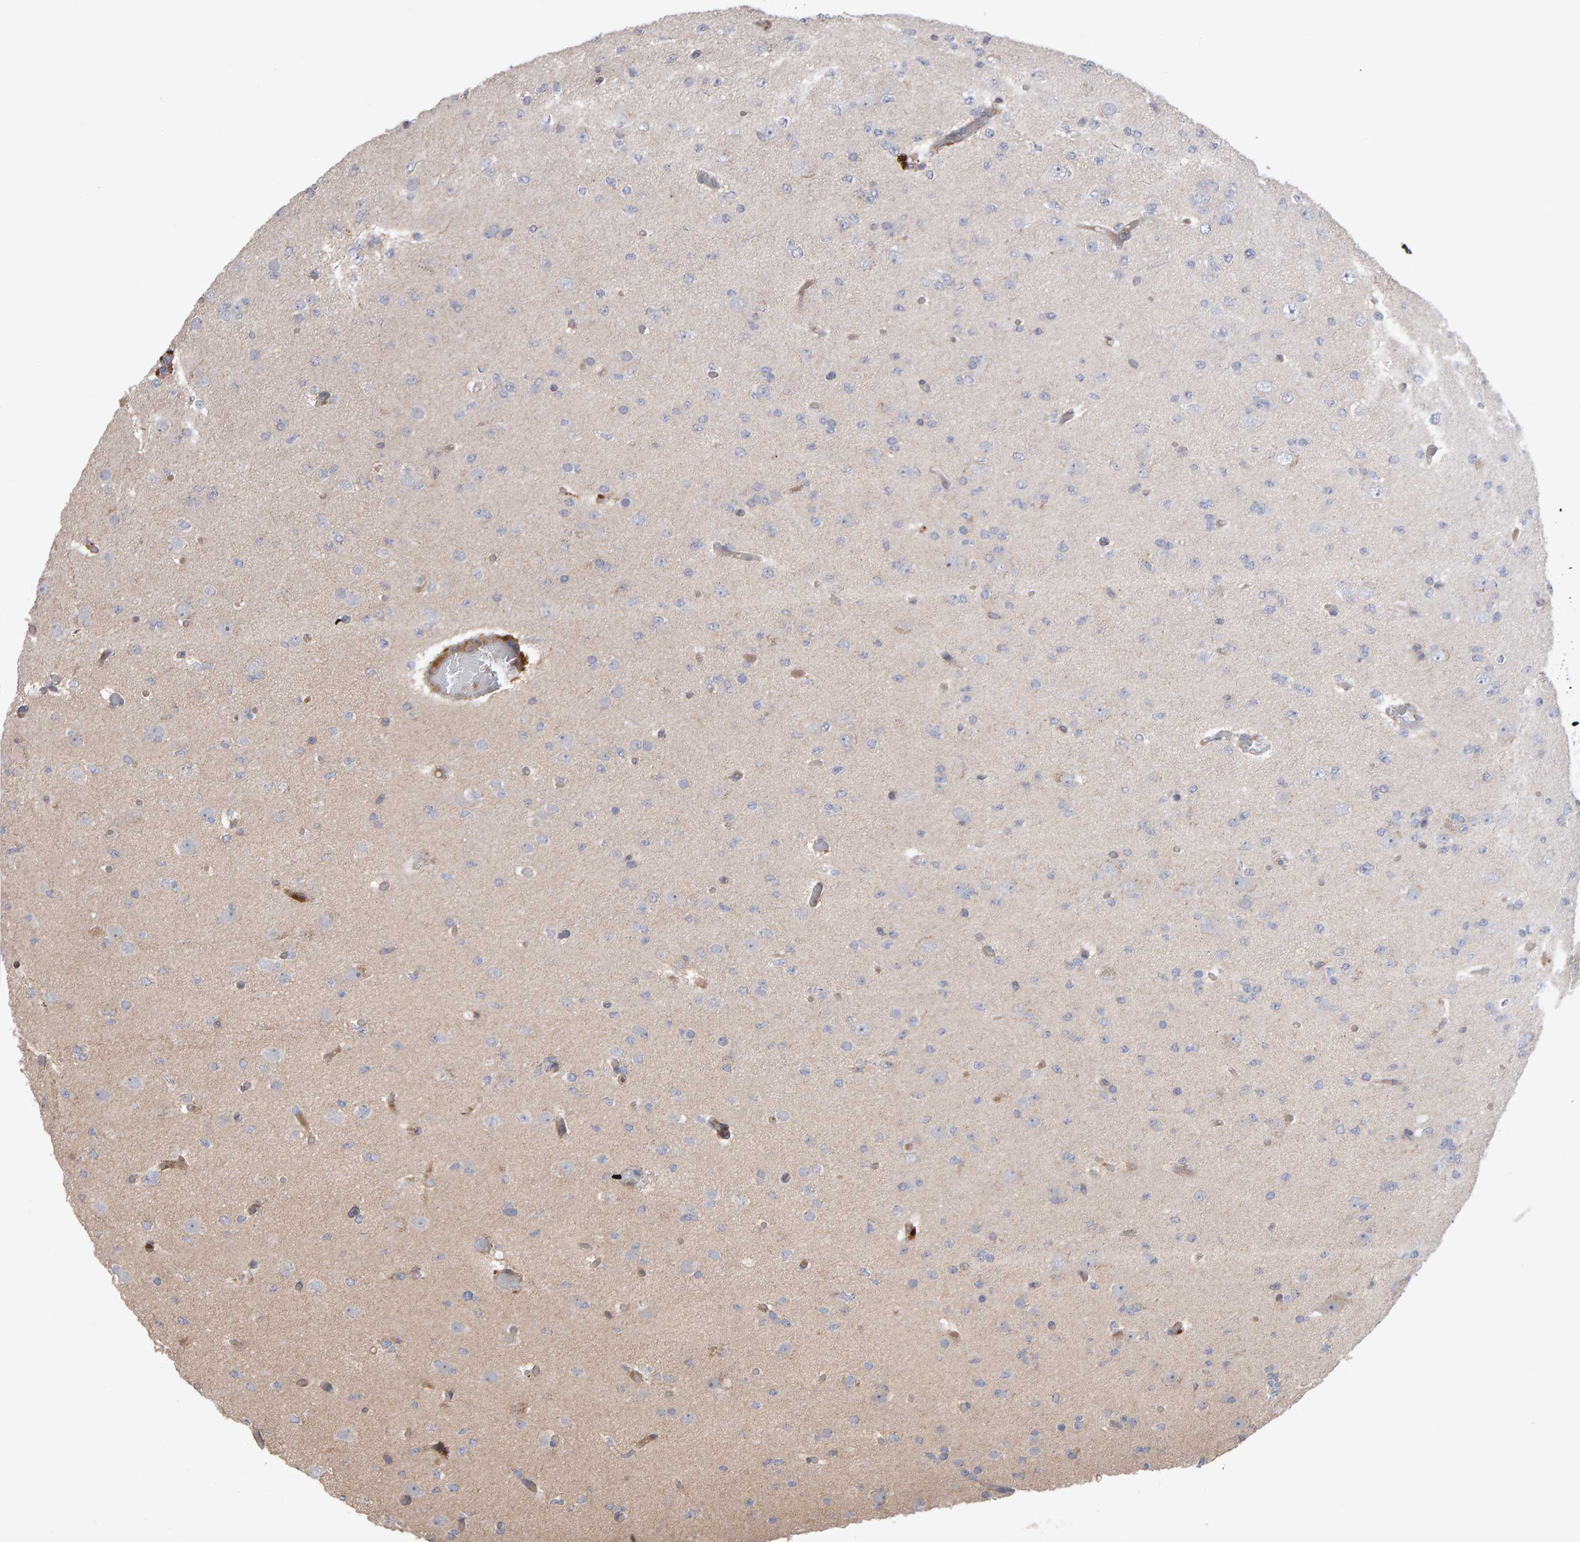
{"staining": {"intensity": "negative", "quantity": "none", "location": "none"}, "tissue": "glioma", "cell_type": "Tumor cells", "image_type": "cancer", "snomed": [{"axis": "morphology", "description": "Glioma, malignant, Low grade"}, {"axis": "topography", "description": "Brain"}], "caption": "This photomicrograph is of glioma stained with immunohistochemistry to label a protein in brown with the nuclei are counter-stained blue. There is no positivity in tumor cells. (Brightfield microscopy of DAB immunohistochemistry at high magnification).", "gene": "PGS1", "patient": {"sex": "female", "age": 22}}